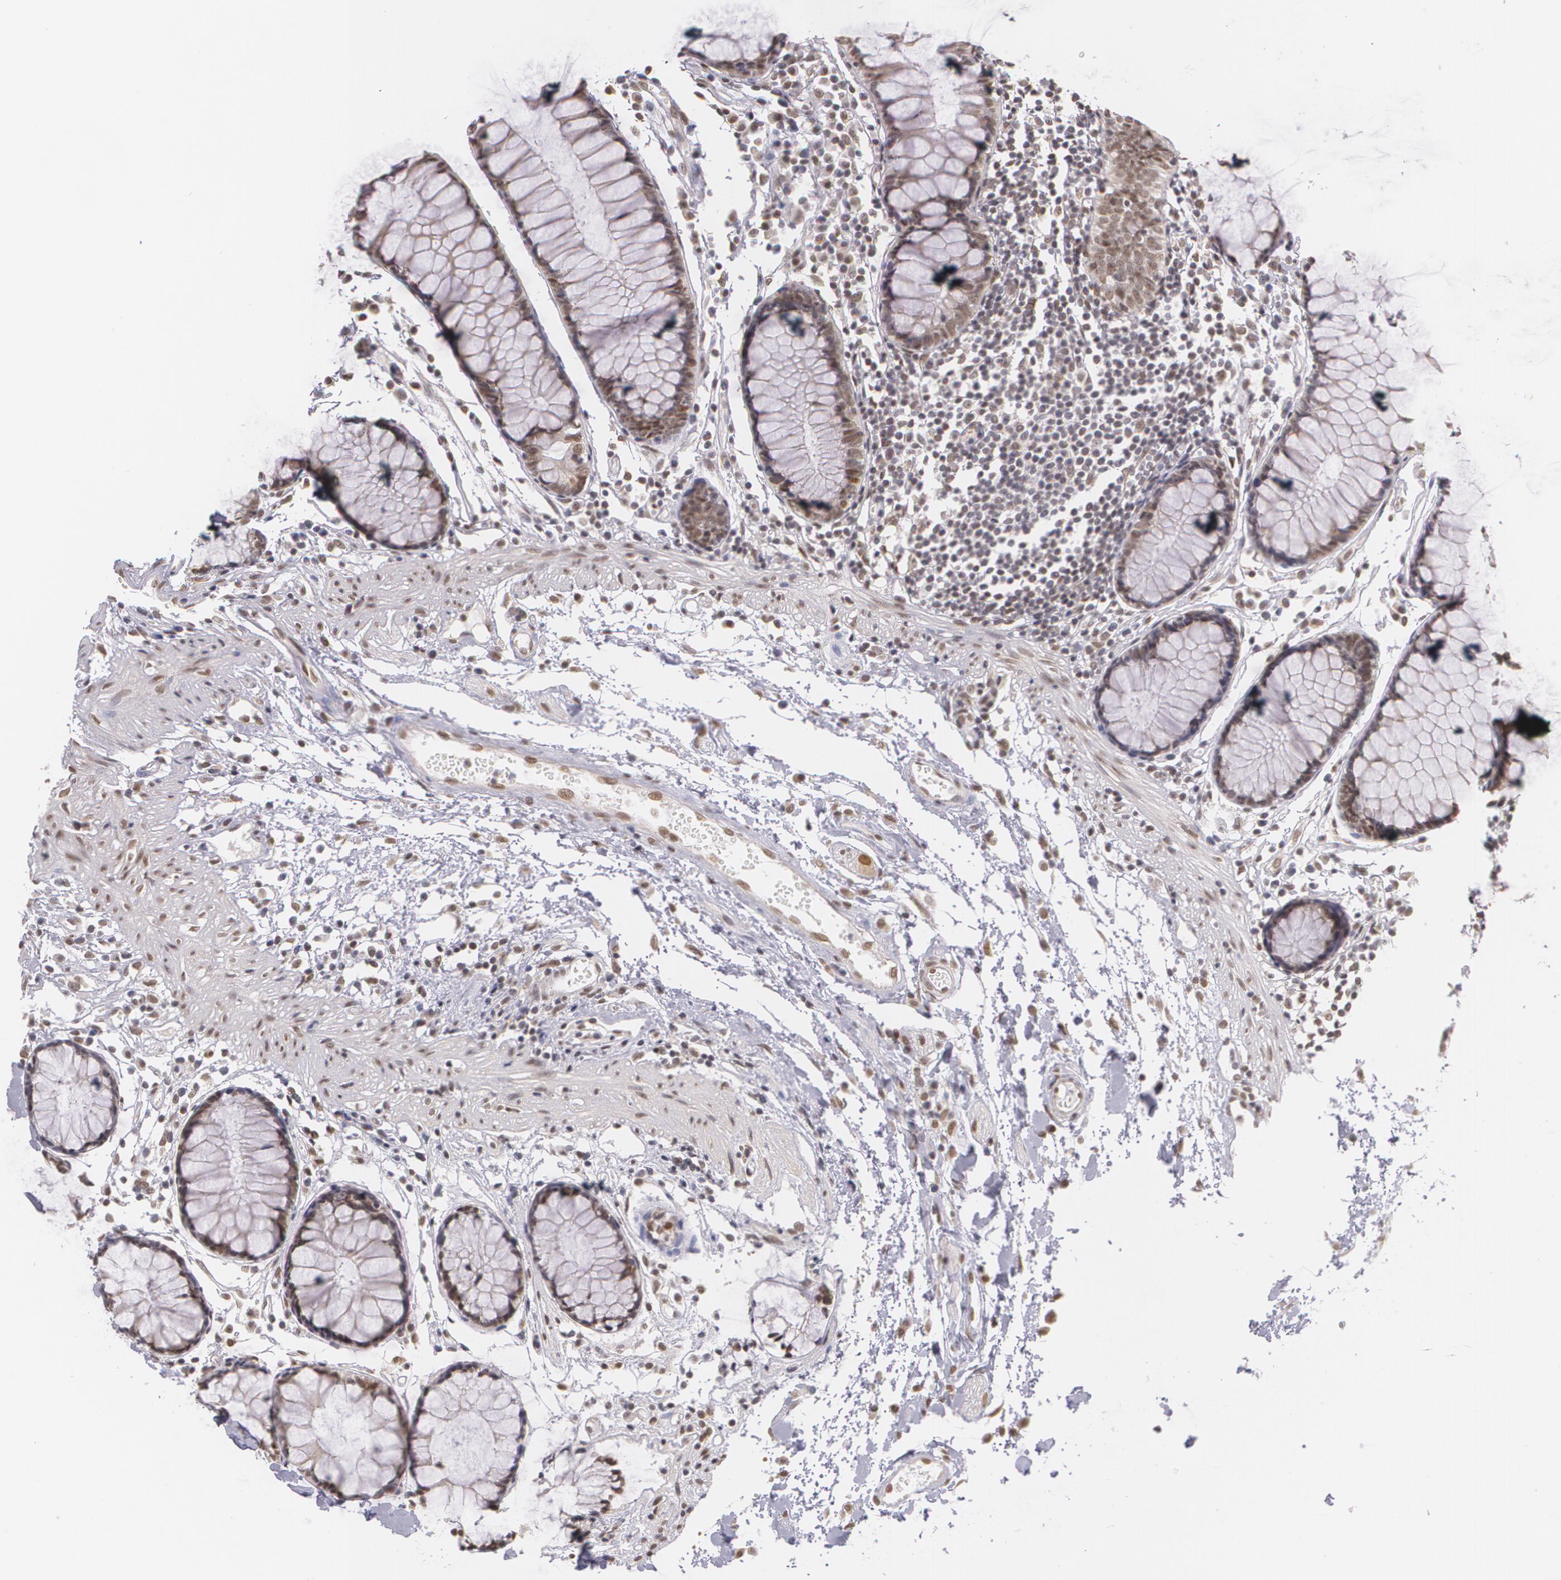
{"staining": {"intensity": "moderate", "quantity": ">75%", "location": "nuclear"}, "tissue": "colon", "cell_type": "Endothelial cells", "image_type": "normal", "snomed": [{"axis": "morphology", "description": "Normal tissue, NOS"}, {"axis": "topography", "description": "Colon"}], "caption": "Colon stained for a protein (brown) exhibits moderate nuclear positive staining in approximately >75% of endothelial cells.", "gene": "ALX1", "patient": {"sex": "female", "age": 78}}